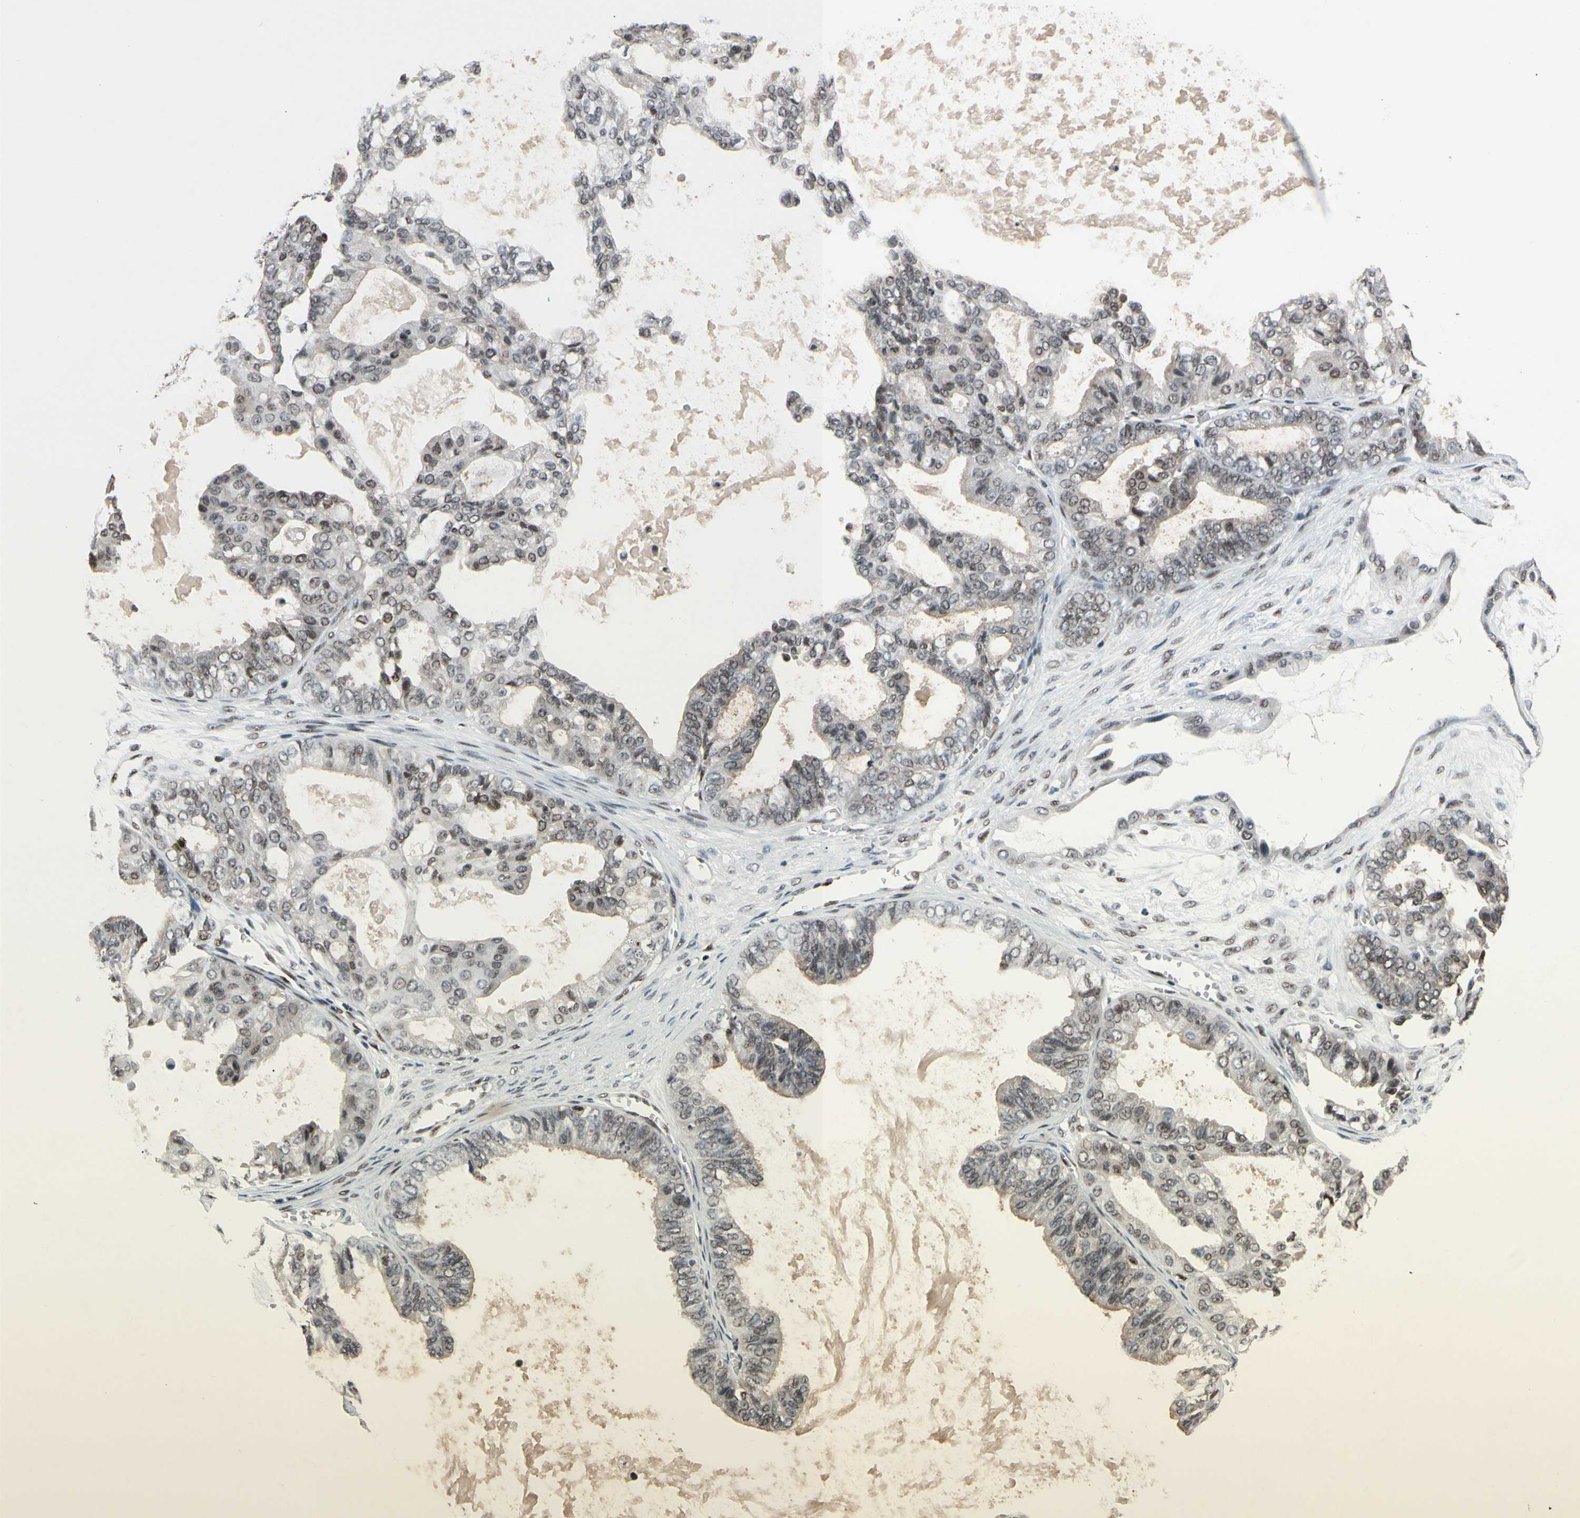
{"staining": {"intensity": "moderate", "quantity": ">75%", "location": "nuclear"}, "tissue": "ovarian cancer", "cell_type": "Tumor cells", "image_type": "cancer", "snomed": [{"axis": "morphology", "description": "Carcinoma, NOS"}, {"axis": "morphology", "description": "Carcinoma, endometroid"}, {"axis": "topography", "description": "Ovary"}], "caption": "Carcinoma (ovarian) stained for a protein (brown) reveals moderate nuclear positive staining in about >75% of tumor cells.", "gene": "RECQL", "patient": {"sex": "female", "age": 50}}